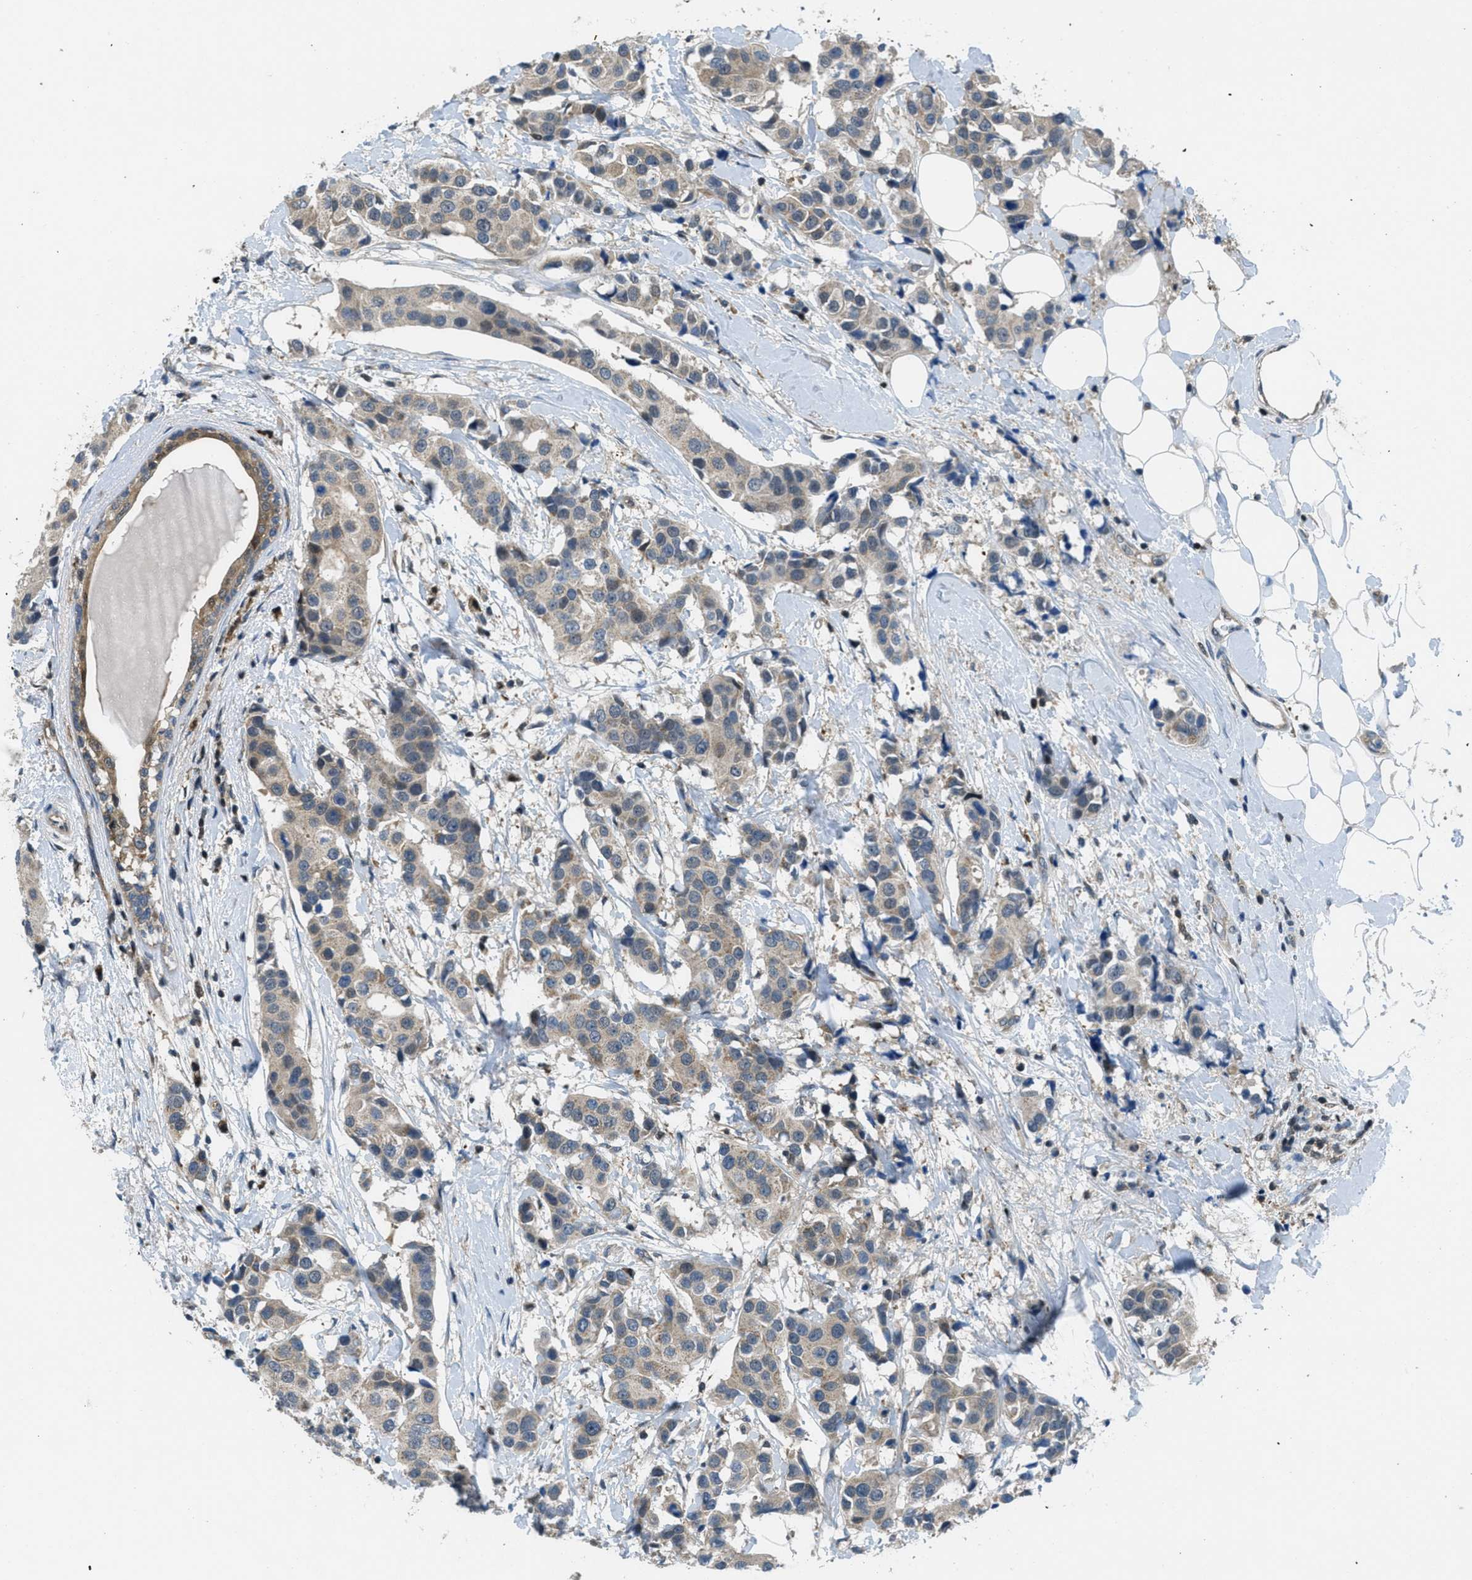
{"staining": {"intensity": "weak", "quantity": ">75%", "location": "cytoplasmic/membranous"}, "tissue": "breast cancer", "cell_type": "Tumor cells", "image_type": "cancer", "snomed": [{"axis": "morphology", "description": "Normal tissue, NOS"}, {"axis": "morphology", "description": "Duct carcinoma"}, {"axis": "topography", "description": "Breast"}], "caption": "Breast cancer stained with a brown dye displays weak cytoplasmic/membranous positive staining in approximately >75% of tumor cells.", "gene": "PIP5K1C", "patient": {"sex": "female", "age": 39}}